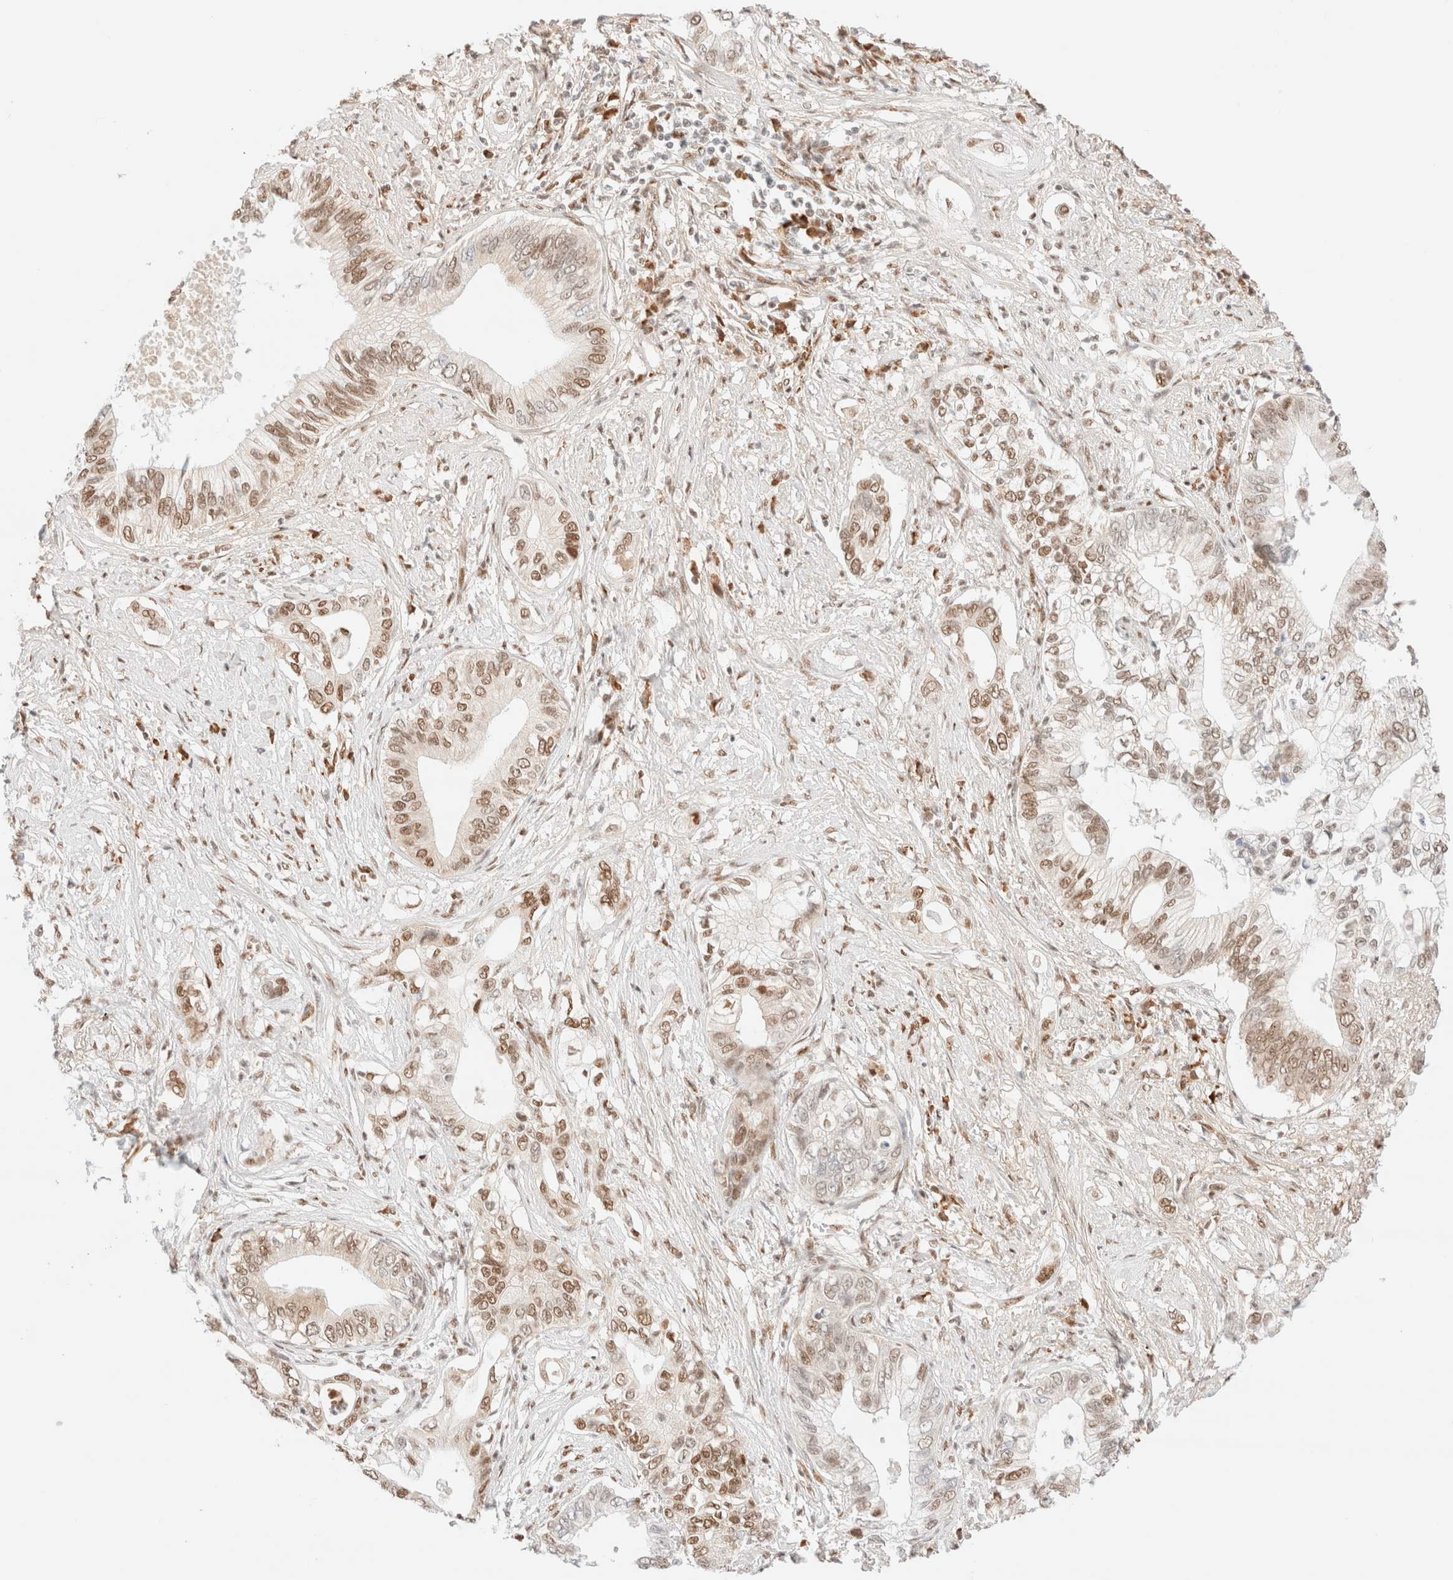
{"staining": {"intensity": "moderate", "quantity": ">75%", "location": "nuclear"}, "tissue": "pancreatic cancer", "cell_type": "Tumor cells", "image_type": "cancer", "snomed": [{"axis": "morphology", "description": "Normal tissue, NOS"}, {"axis": "morphology", "description": "Adenocarcinoma, NOS"}, {"axis": "topography", "description": "Pancreas"}, {"axis": "topography", "description": "Peripheral nerve tissue"}], "caption": "Tumor cells exhibit medium levels of moderate nuclear staining in approximately >75% of cells in human pancreatic adenocarcinoma.", "gene": "CIC", "patient": {"sex": "male", "age": 59}}